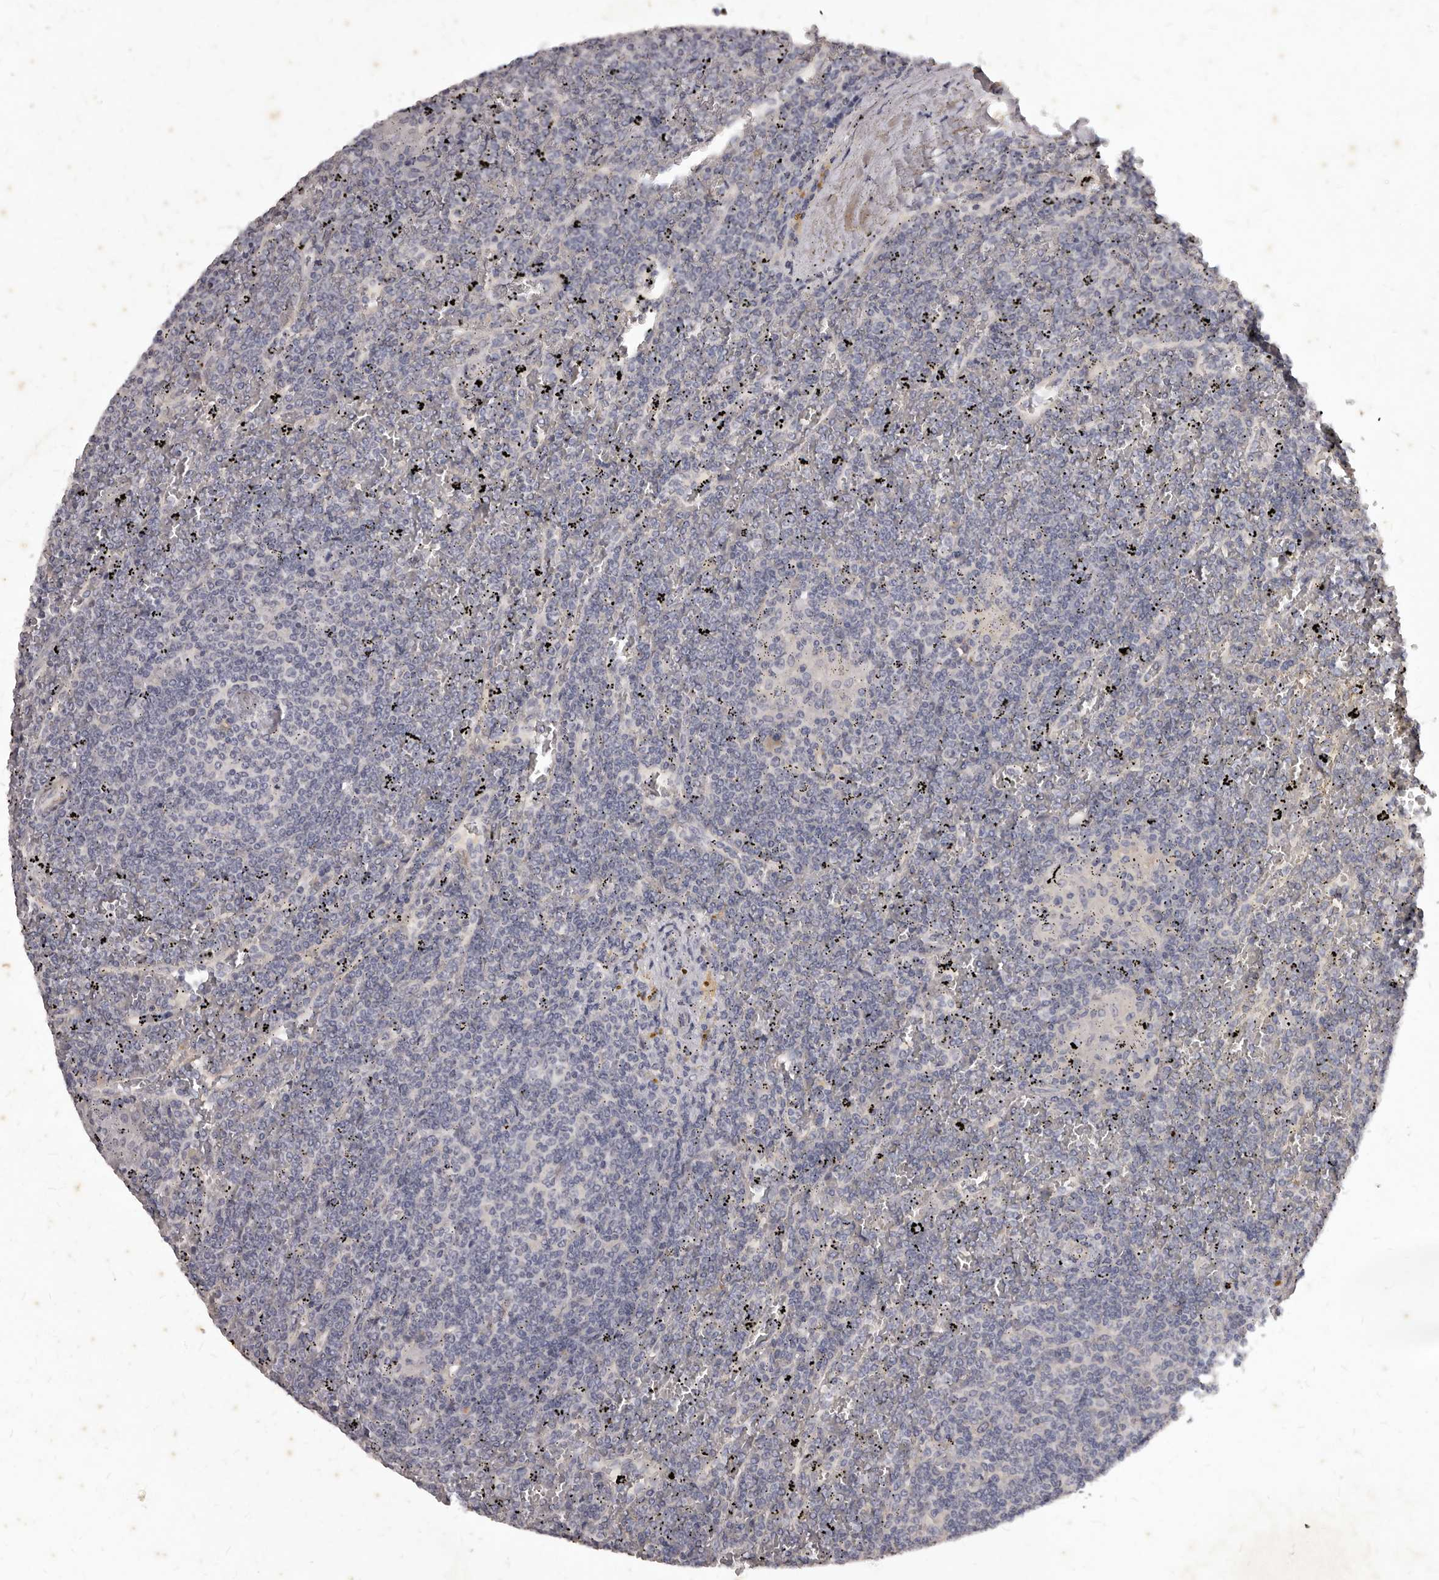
{"staining": {"intensity": "negative", "quantity": "none", "location": "none"}, "tissue": "lymphoma", "cell_type": "Tumor cells", "image_type": "cancer", "snomed": [{"axis": "morphology", "description": "Malignant lymphoma, non-Hodgkin's type, Low grade"}, {"axis": "topography", "description": "Spleen"}], "caption": "Tumor cells show no significant protein expression in low-grade malignant lymphoma, non-Hodgkin's type. Brightfield microscopy of immunohistochemistry stained with DAB (3,3'-diaminobenzidine) (brown) and hematoxylin (blue), captured at high magnification.", "gene": "GPRC5C", "patient": {"sex": "female", "age": 19}}